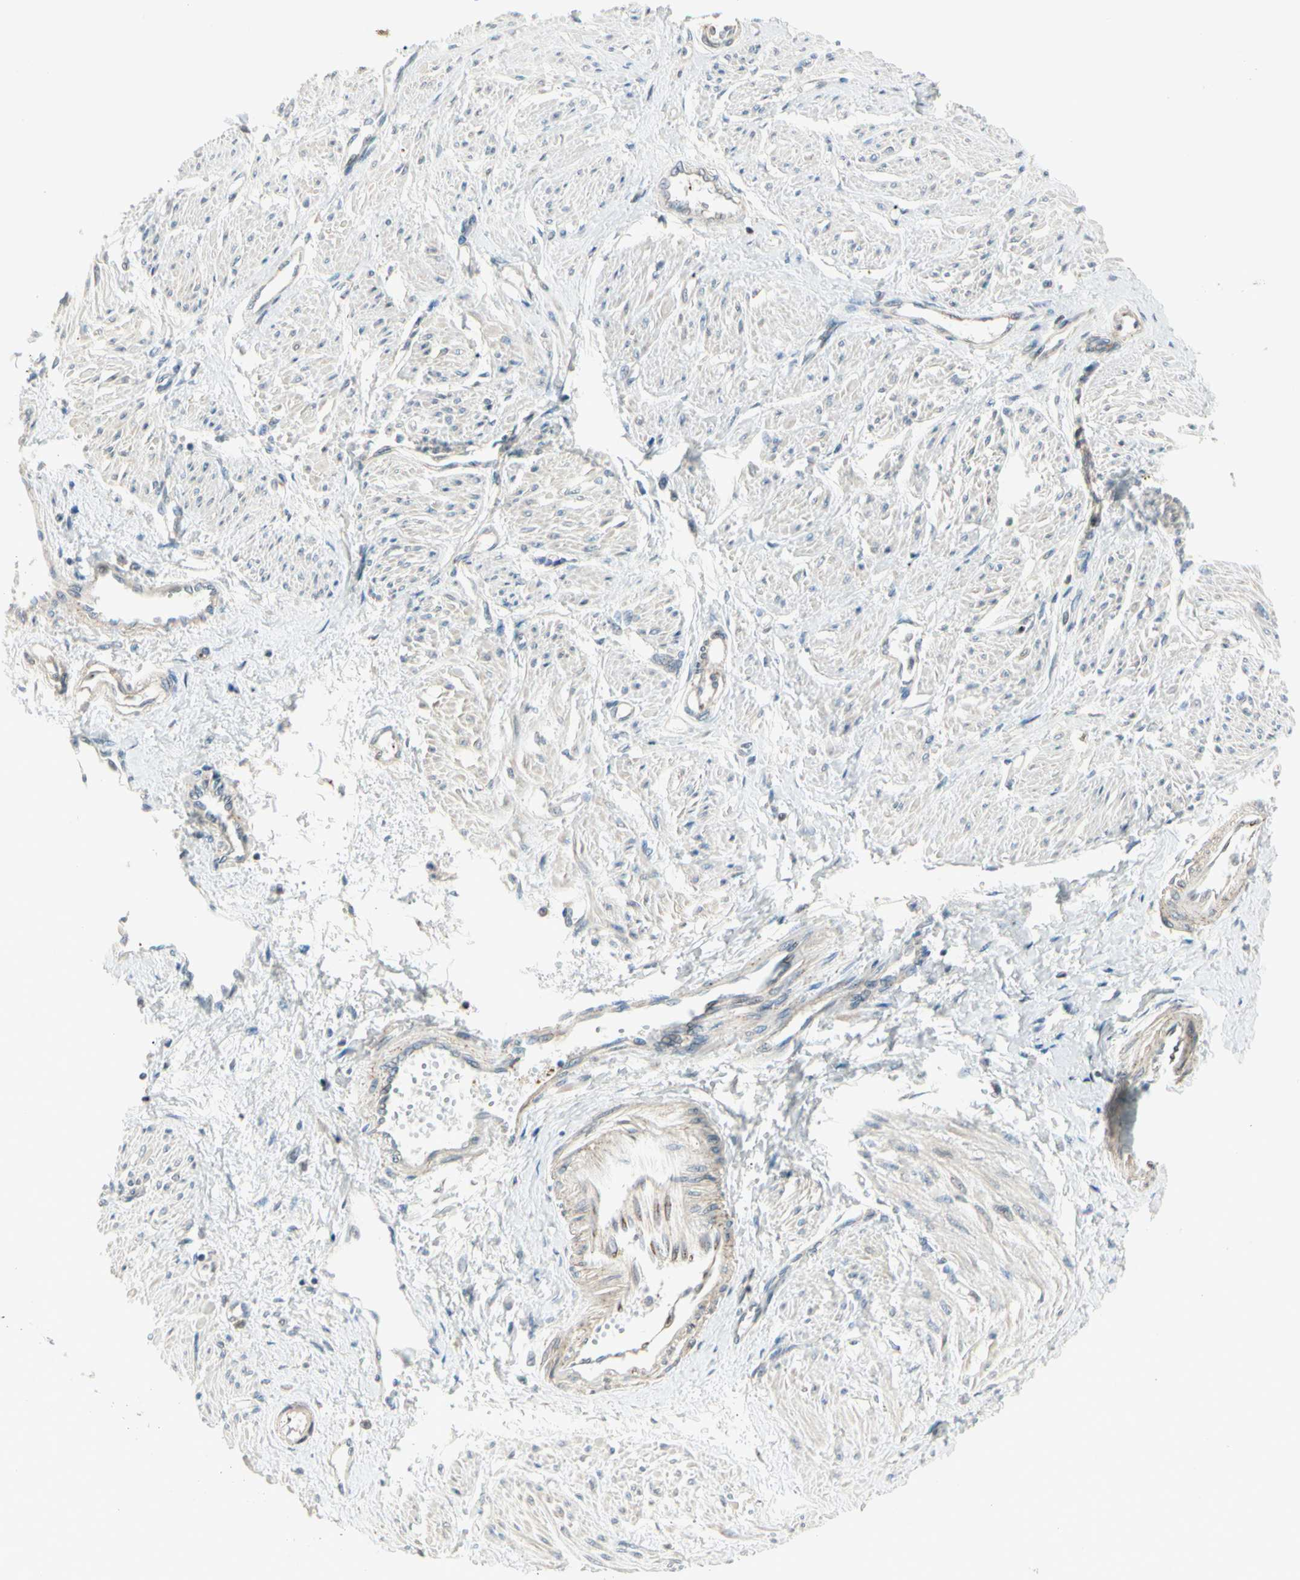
{"staining": {"intensity": "weak", "quantity": "<25%", "location": "cytoplasmic/membranous"}, "tissue": "smooth muscle", "cell_type": "Smooth muscle cells", "image_type": "normal", "snomed": [{"axis": "morphology", "description": "Normal tissue, NOS"}, {"axis": "topography", "description": "Smooth muscle"}, {"axis": "topography", "description": "Uterus"}], "caption": "DAB (3,3'-diaminobenzidine) immunohistochemical staining of normal smooth muscle displays no significant expression in smooth muscle cells.", "gene": "CDH6", "patient": {"sex": "female", "age": 39}}